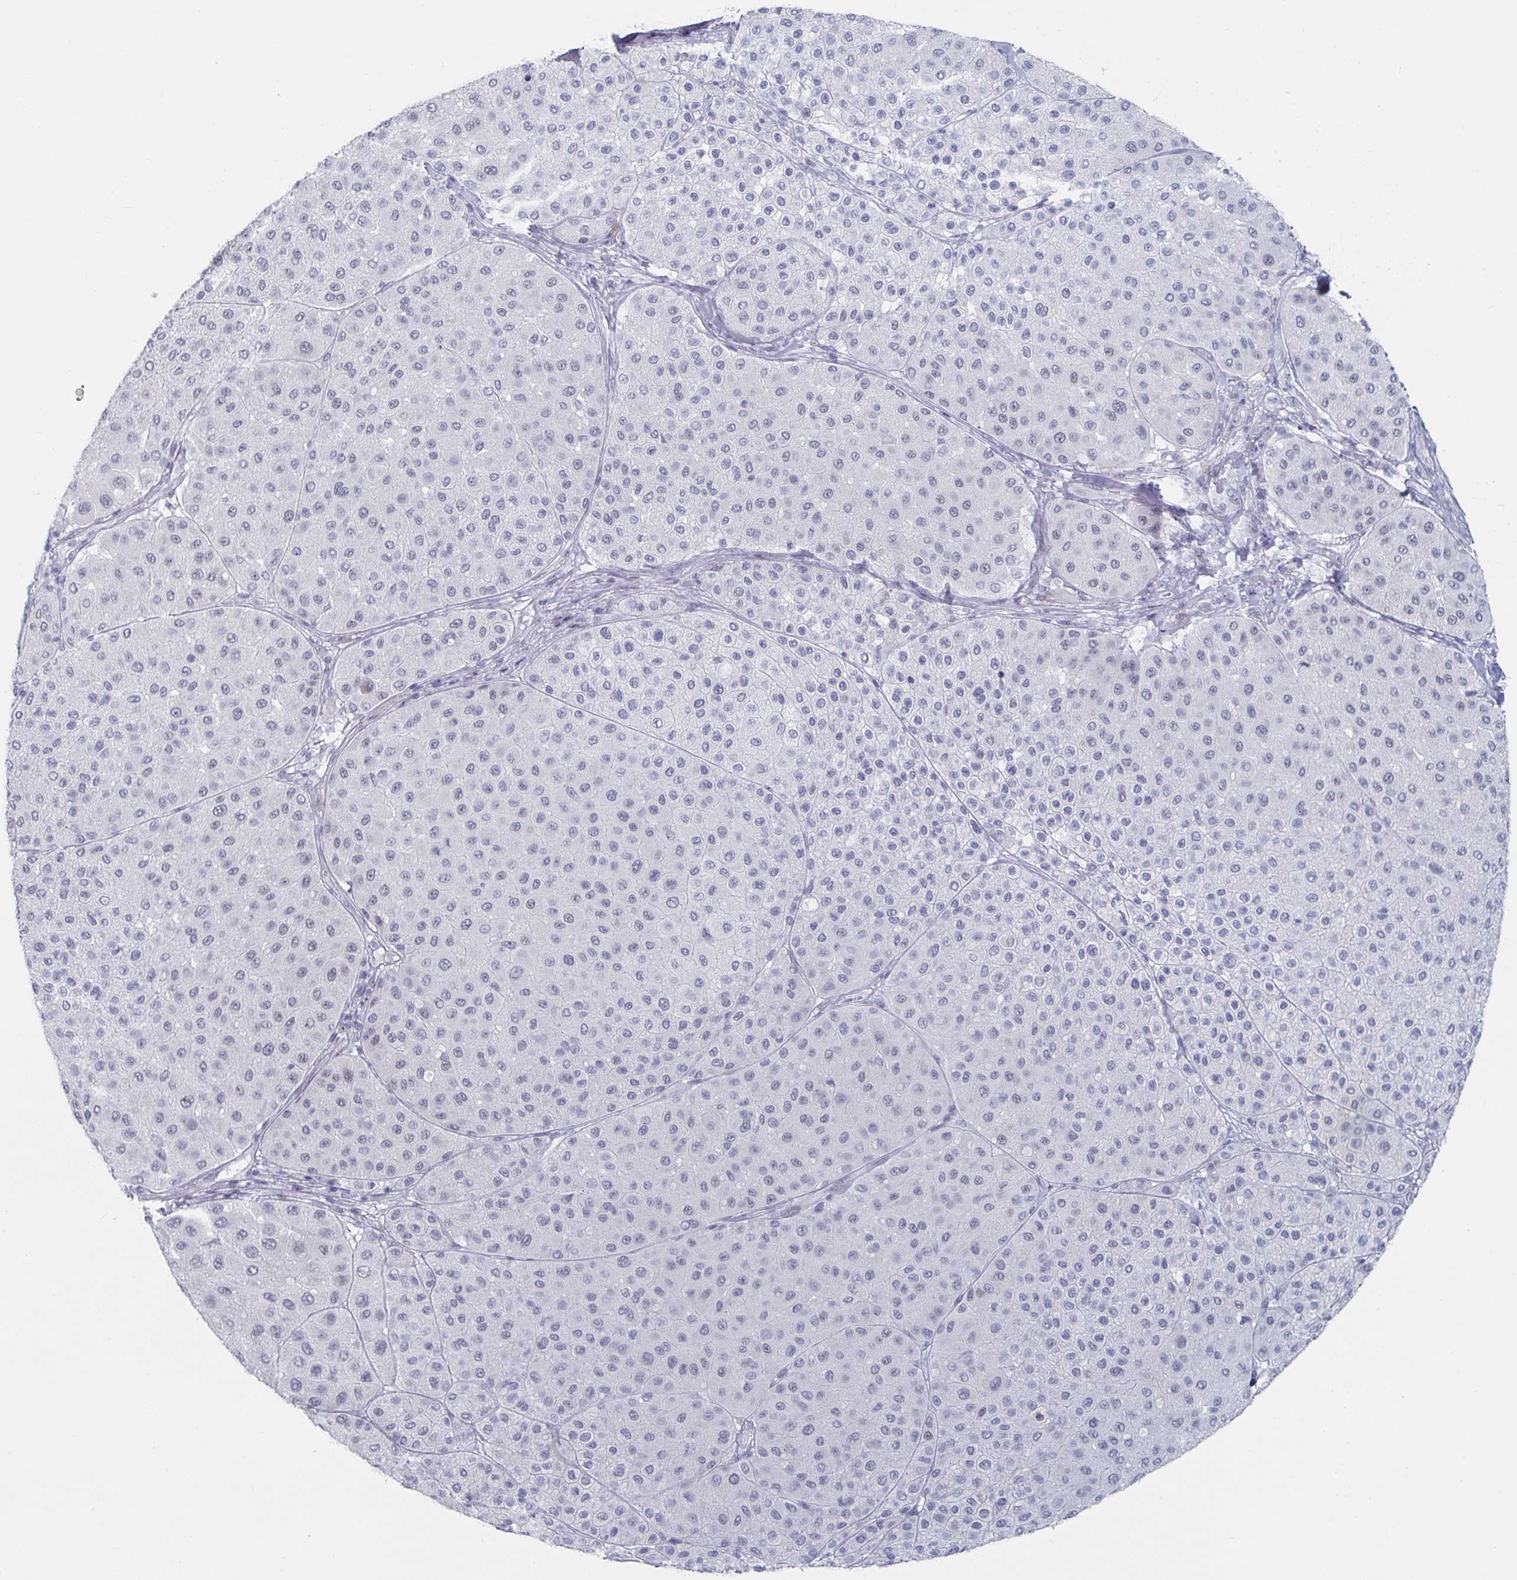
{"staining": {"intensity": "weak", "quantity": "25%-75%", "location": "nuclear"}, "tissue": "melanoma", "cell_type": "Tumor cells", "image_type": "cancer", "snomed": [{"axis": "morphology", "description": "Malignant melanoma, Metastatic site"}, {"axis": "topography", "description": "Smooth muscle"}], "caption": "An image showing weak nuclear staining in about 25%-75% of tumor cells in melanoma, as visualized by brown immunohistochemical staining.", "gene": "NR1H2", "patient": {"sex": "male", "age": 41}}